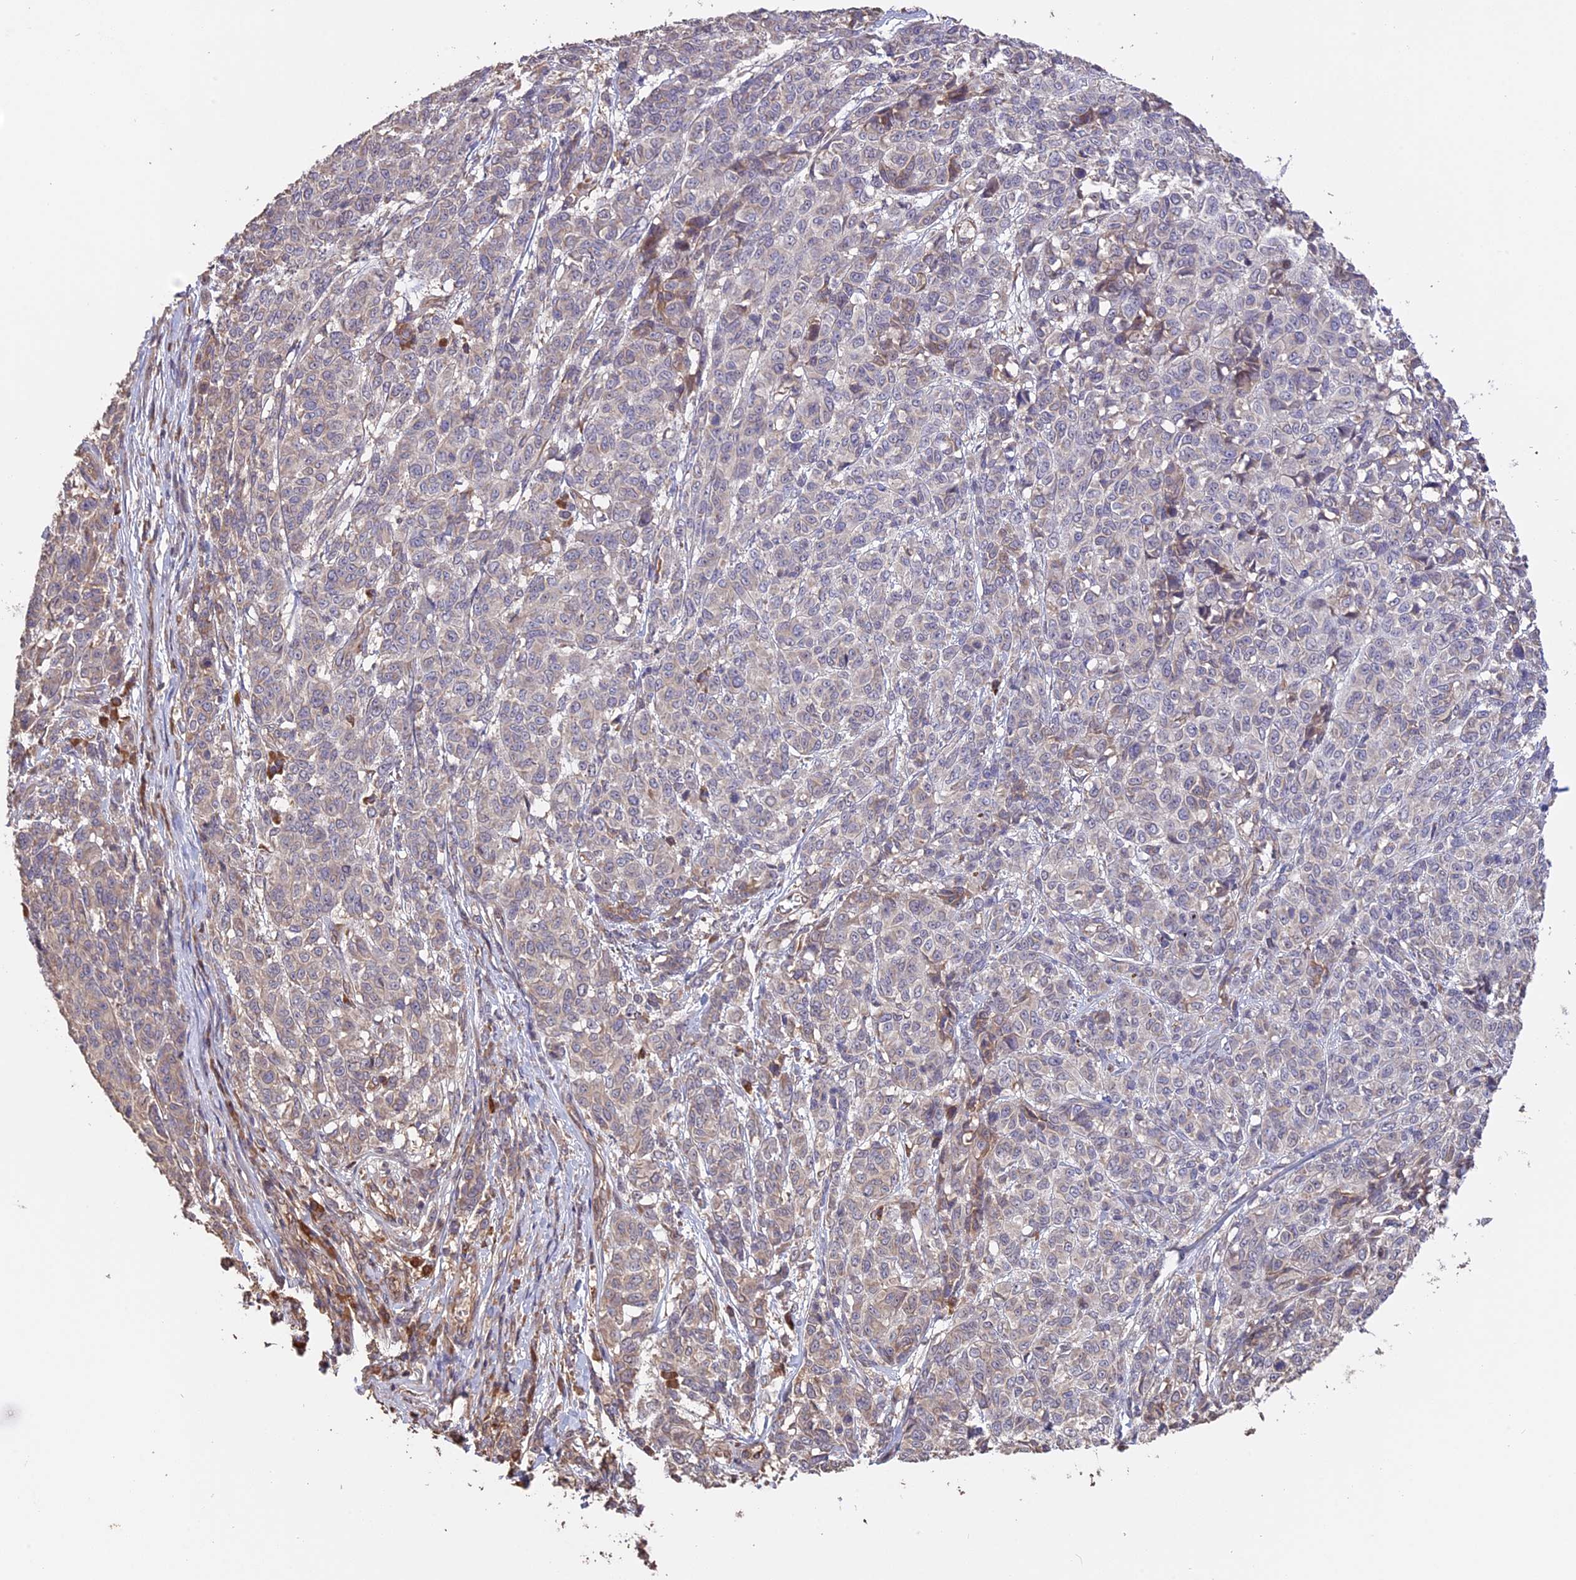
{"staining": {"intensity": "negative", "quantity": "none", "location": "none"}, "tissue": "melanoma", "cell_type": "Tumor cells", "image_type": "cancer", "snomed": [{"axis": "morphology", "description": "Malignant melanoma, NOS"}, {"axis": "topography", "description": "Skin"}], "caption": "Micrograph shows no significant protein positivity in tumor cells of malignant melanoma. The staining was performed using DAB to visualize the protein expression in brown, while the nuclei were stained in blue with hematoxylin (Magnification: 20x).", "gene": "RASAL1", "patient": {"sex": "male", "age": 49}}